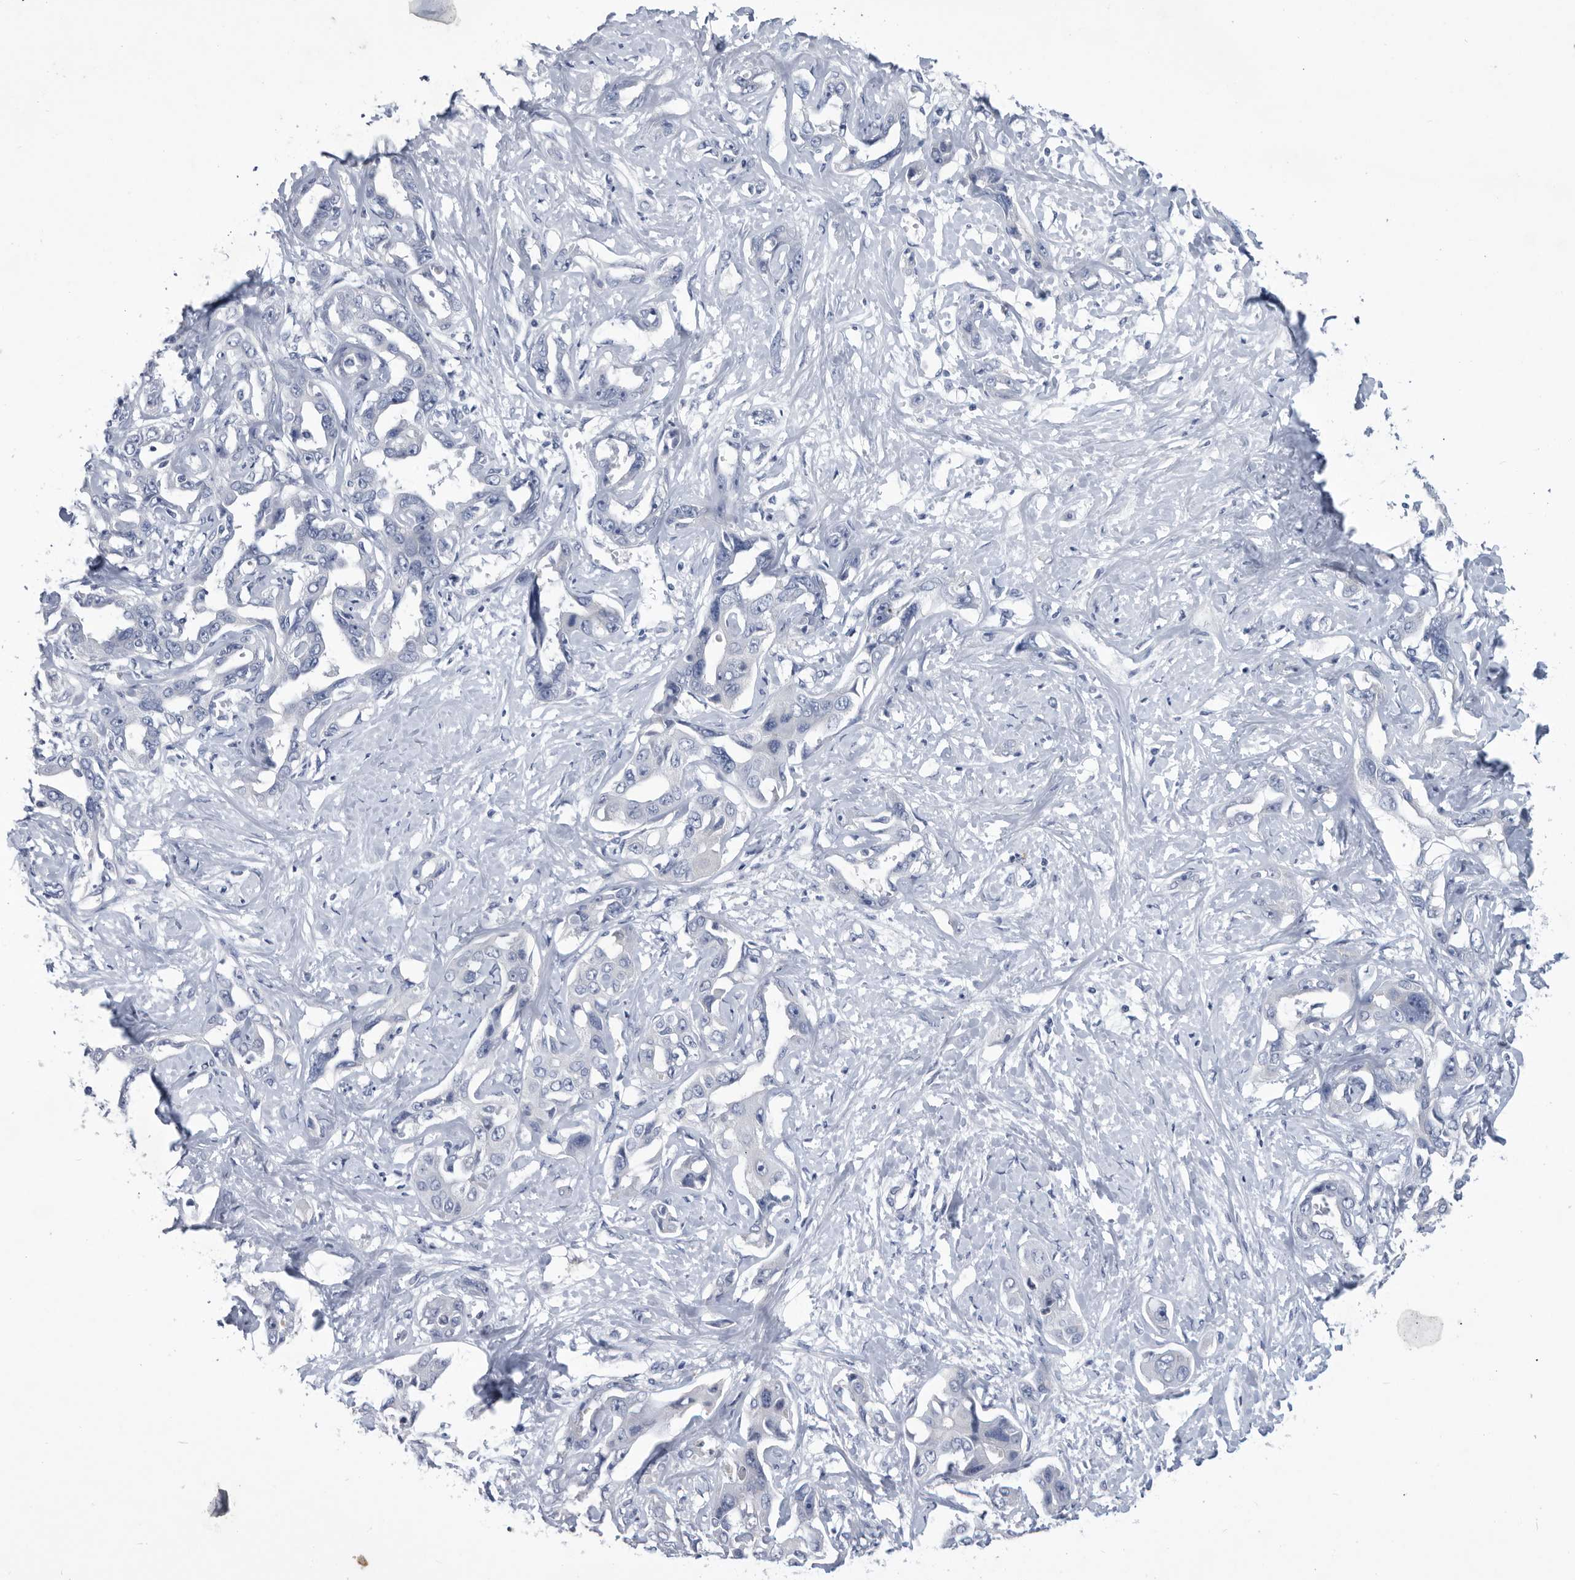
{"staining": {"intensity": "negative", "quantity": "none", "location": "none"}, "tissue": "liver cancer", "cell_type": "Tumor cells", "image_type": "cancer", "snomed": [{"axis": "morphology", "description": "Cholangiocarcinoma"}, {"axis": "topography", "description": "Liver"}], "caption": "Immunohistochemistry image of neoplastic tissue: human cholangiocarcinoma (liver) stained with DAB displays no significant protein staining in tumor cells.", "gene": "BTBD6", "patient": {"sex": "male", "age": 59}}